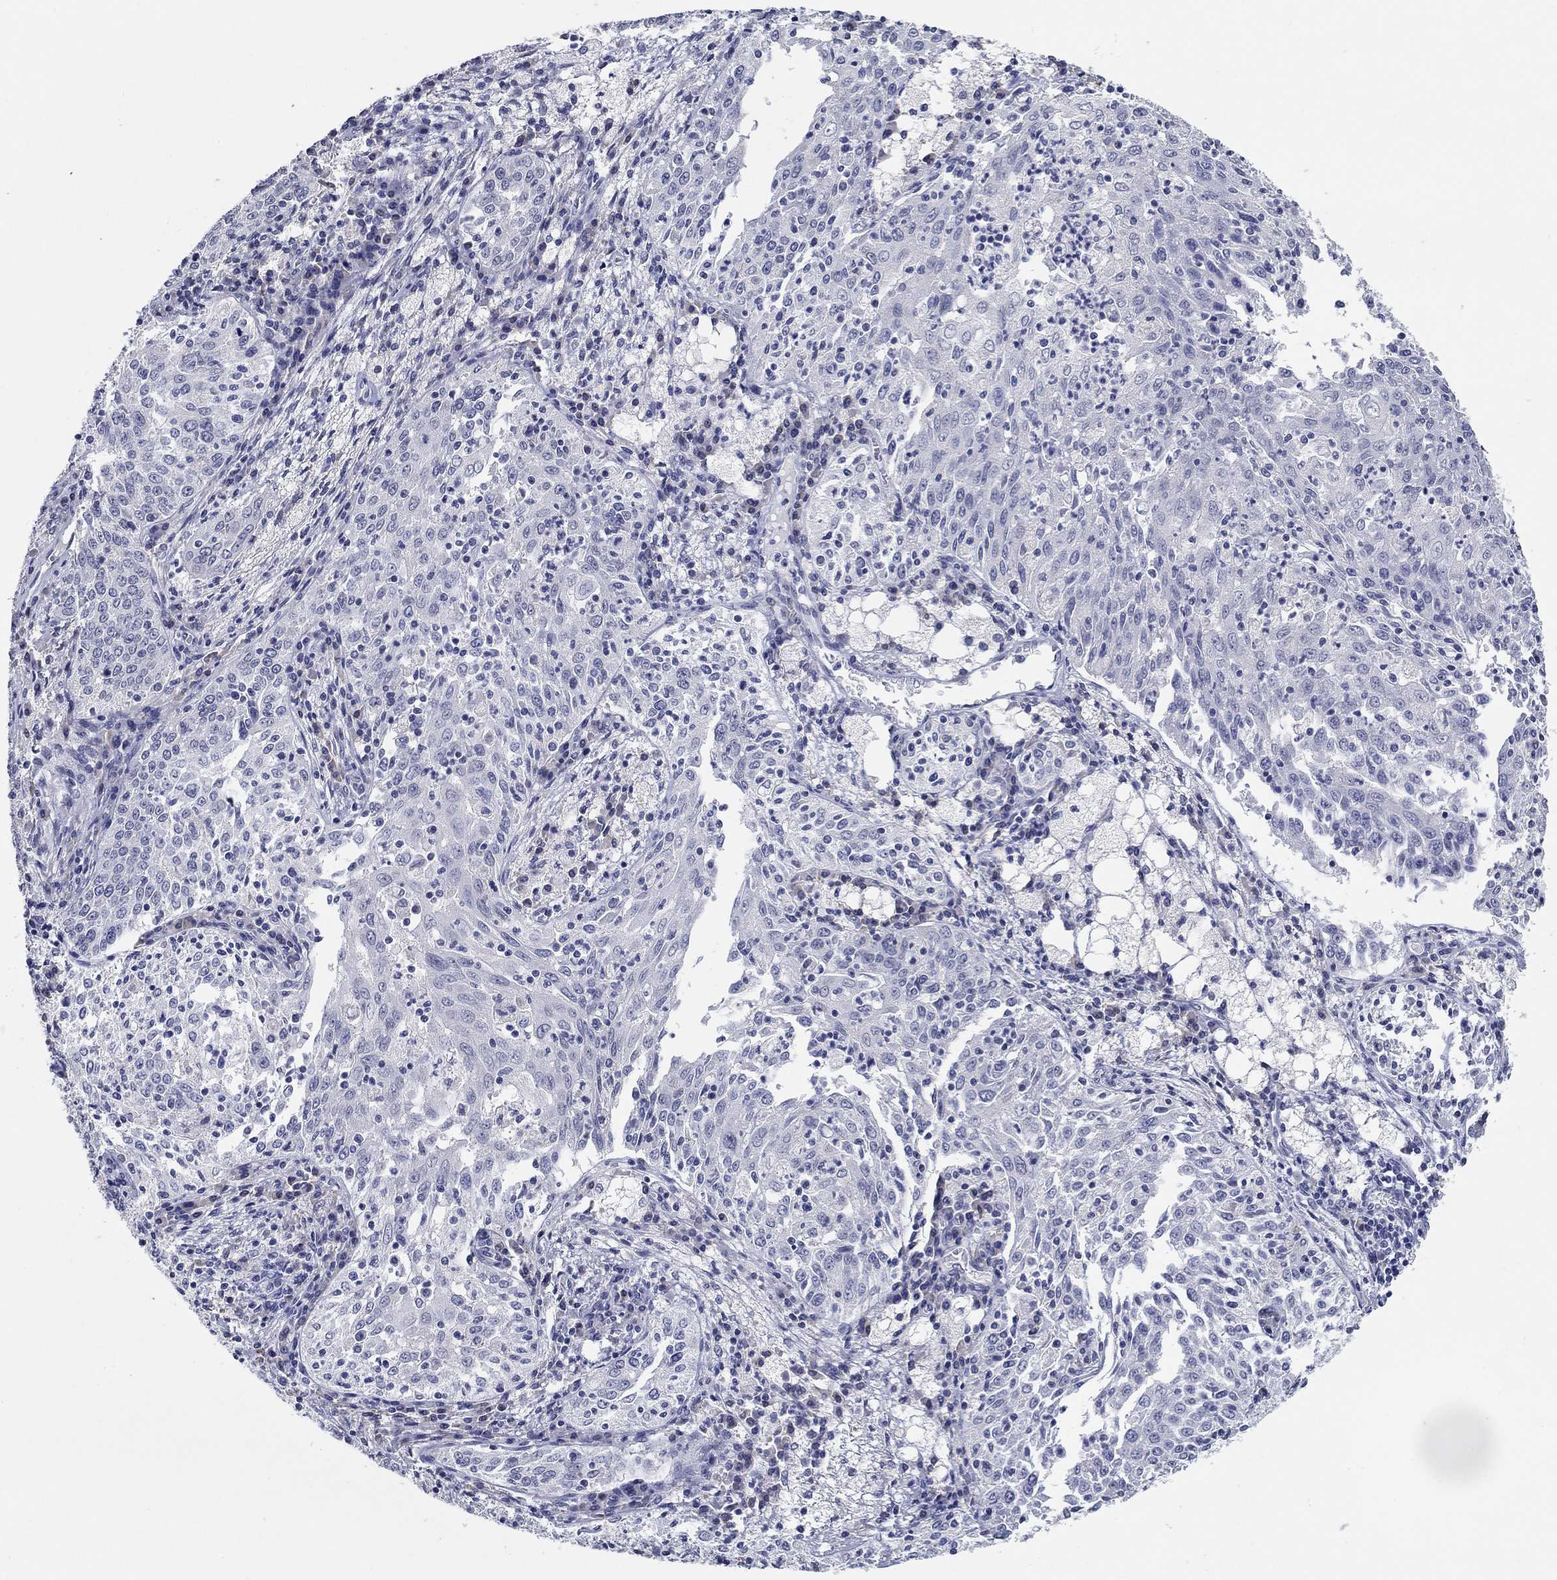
{"staining": {"intensity": "negative", "quantity": "none", "location": "none"}, "tissue": "cervical cancer", "cell_type": "Tumor cells", "image_type": "cancer", "snomed": [{"axis": "morphology", "description": "Squamous cell carcinoma, NOS"}, {"axis": "topography", "description": "Cervix"}], "caption": "A high-resolution image shows IHC staining of squamous cell carcinoma (cervical), which reveals no significant positivity in tumor cells.", "gene": "NUP155", "patient": {"sex": "female", "age": 41}}